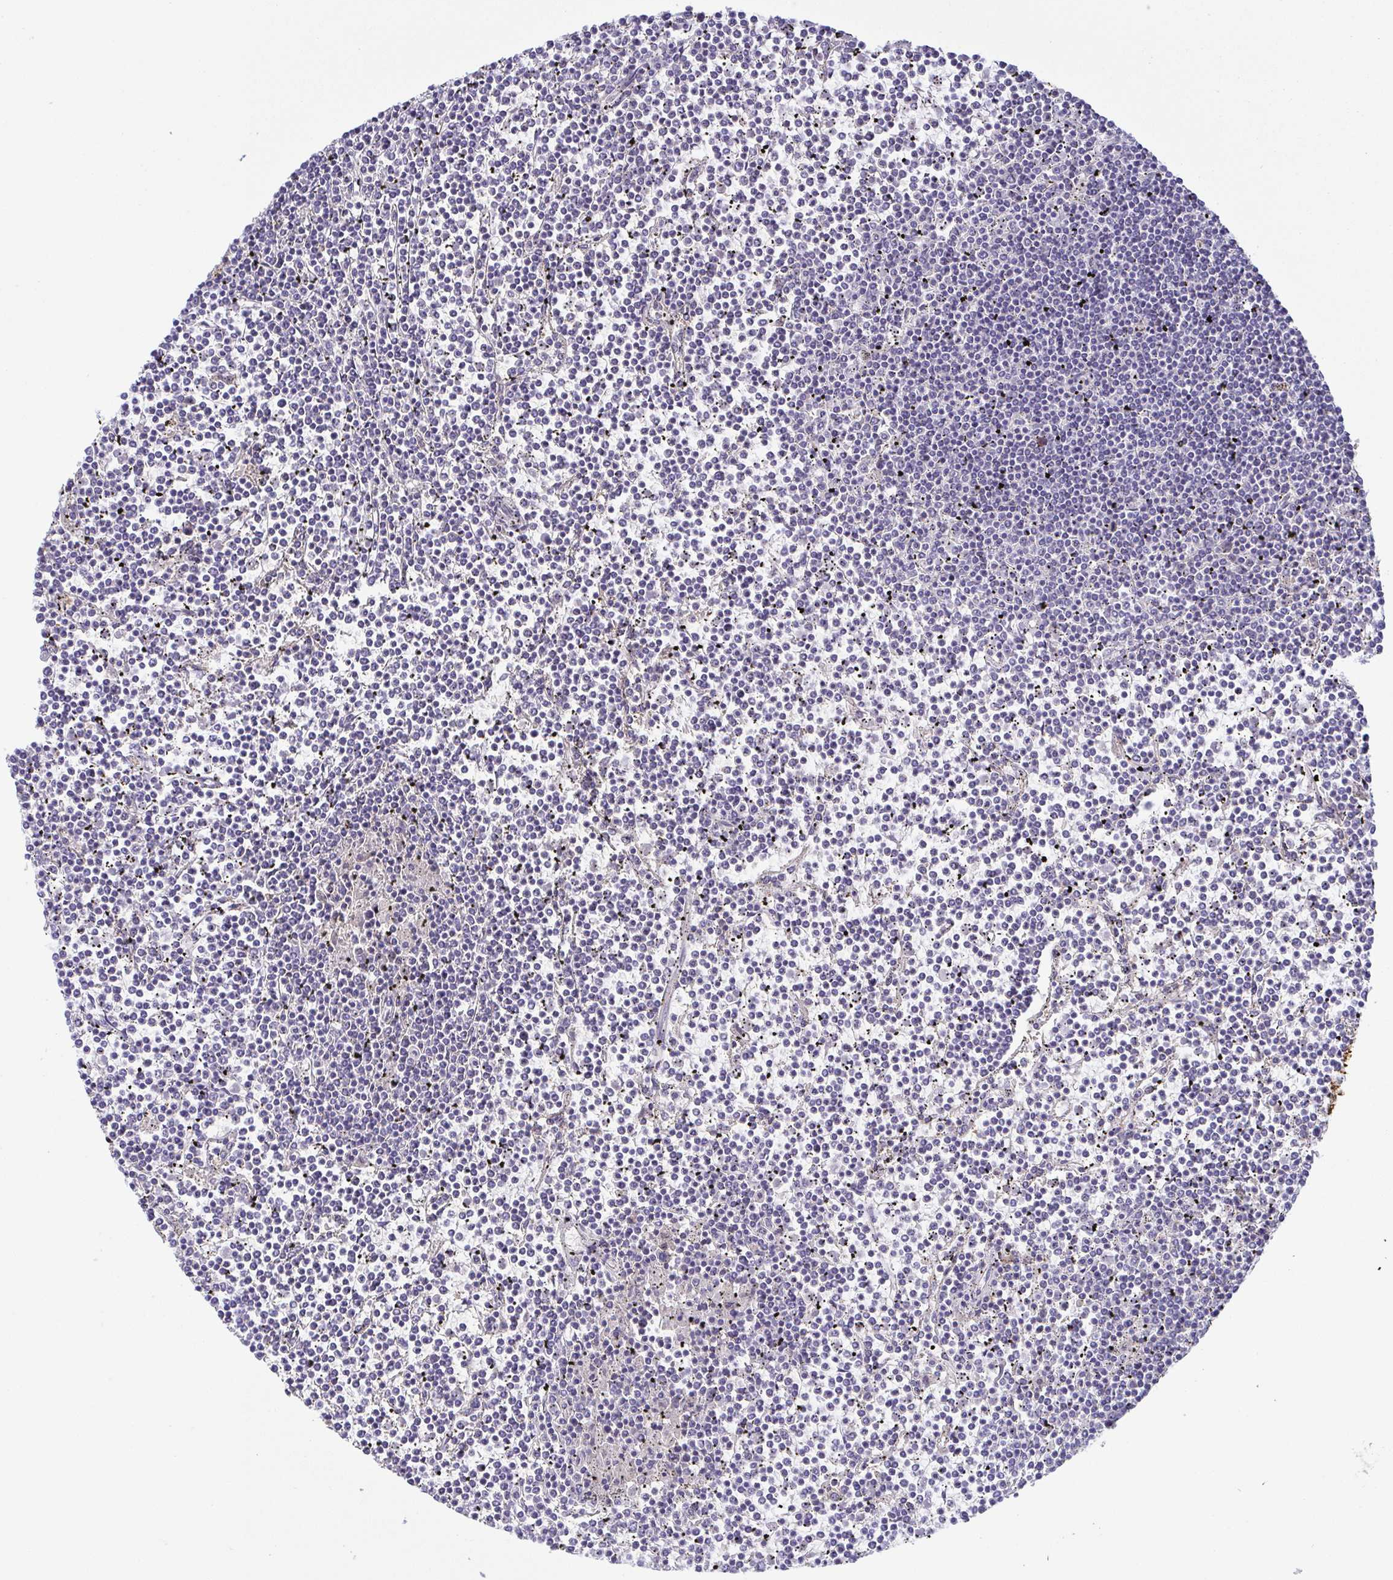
{"staining": {"intensity": "negative", "quantity": "none", "location": "none"}, "tissue": "lymphoma", "cell_type": "Tumor cells", "image_type": "cancer", "snomed": [{"axis": "morphology", "description": "Malignant lymphoma, non-Hodgkin's type, Low grade"}, {"axis": "topography", "description": "Spleen"}], "caption": "This is an immunohistochemistry (IHC) image of malignant lymphoma, non-Hodgkin's type (low-grade). There is no positivity in tumor cells.", "gene": "BCL2L1", "patient": {"sex": "female", "age": 19}}